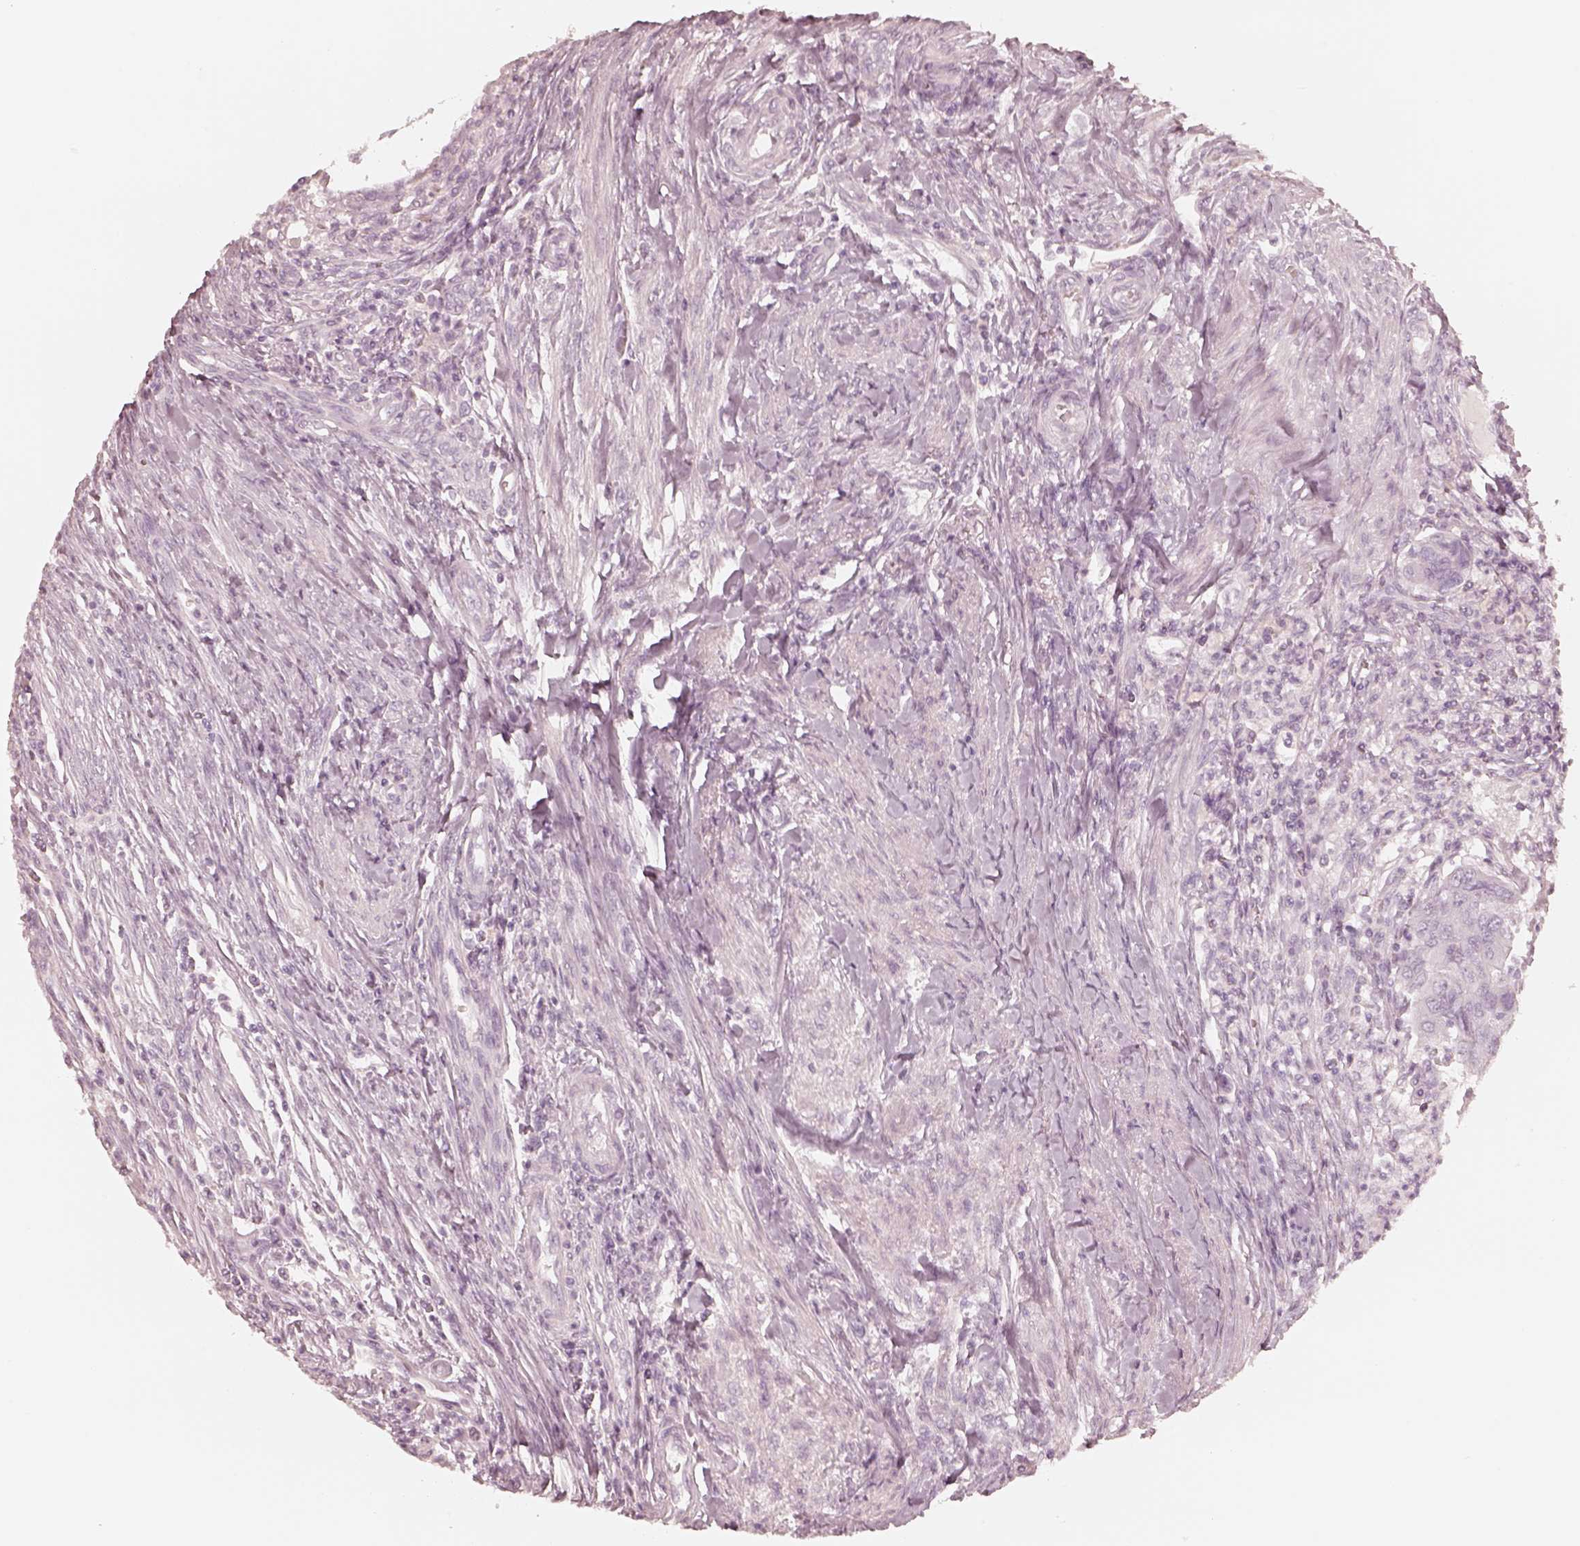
{"staining": {"intensity": "negative", "quantity": "none", "location": "none"}, "tissue": "colorectal cancer", "cell_type": "Tumor cells", "image_type": "cancer", "snomed": [{"axis": "morphology", "description": "Adenocarcinoma, NOS"}, {"axis": "topography", "description": "Colon"}], "caption": "Immunohistochemical staining of adenocarcinoma (colorectal) reveals no significant staining in tumor cells. (DAB (3,3'-diaminobenzidine) IHC visualized using brightfield microscopy, high magnification).", "gene": "KRT82", "patient": {"sex": "female", "age": 67}}